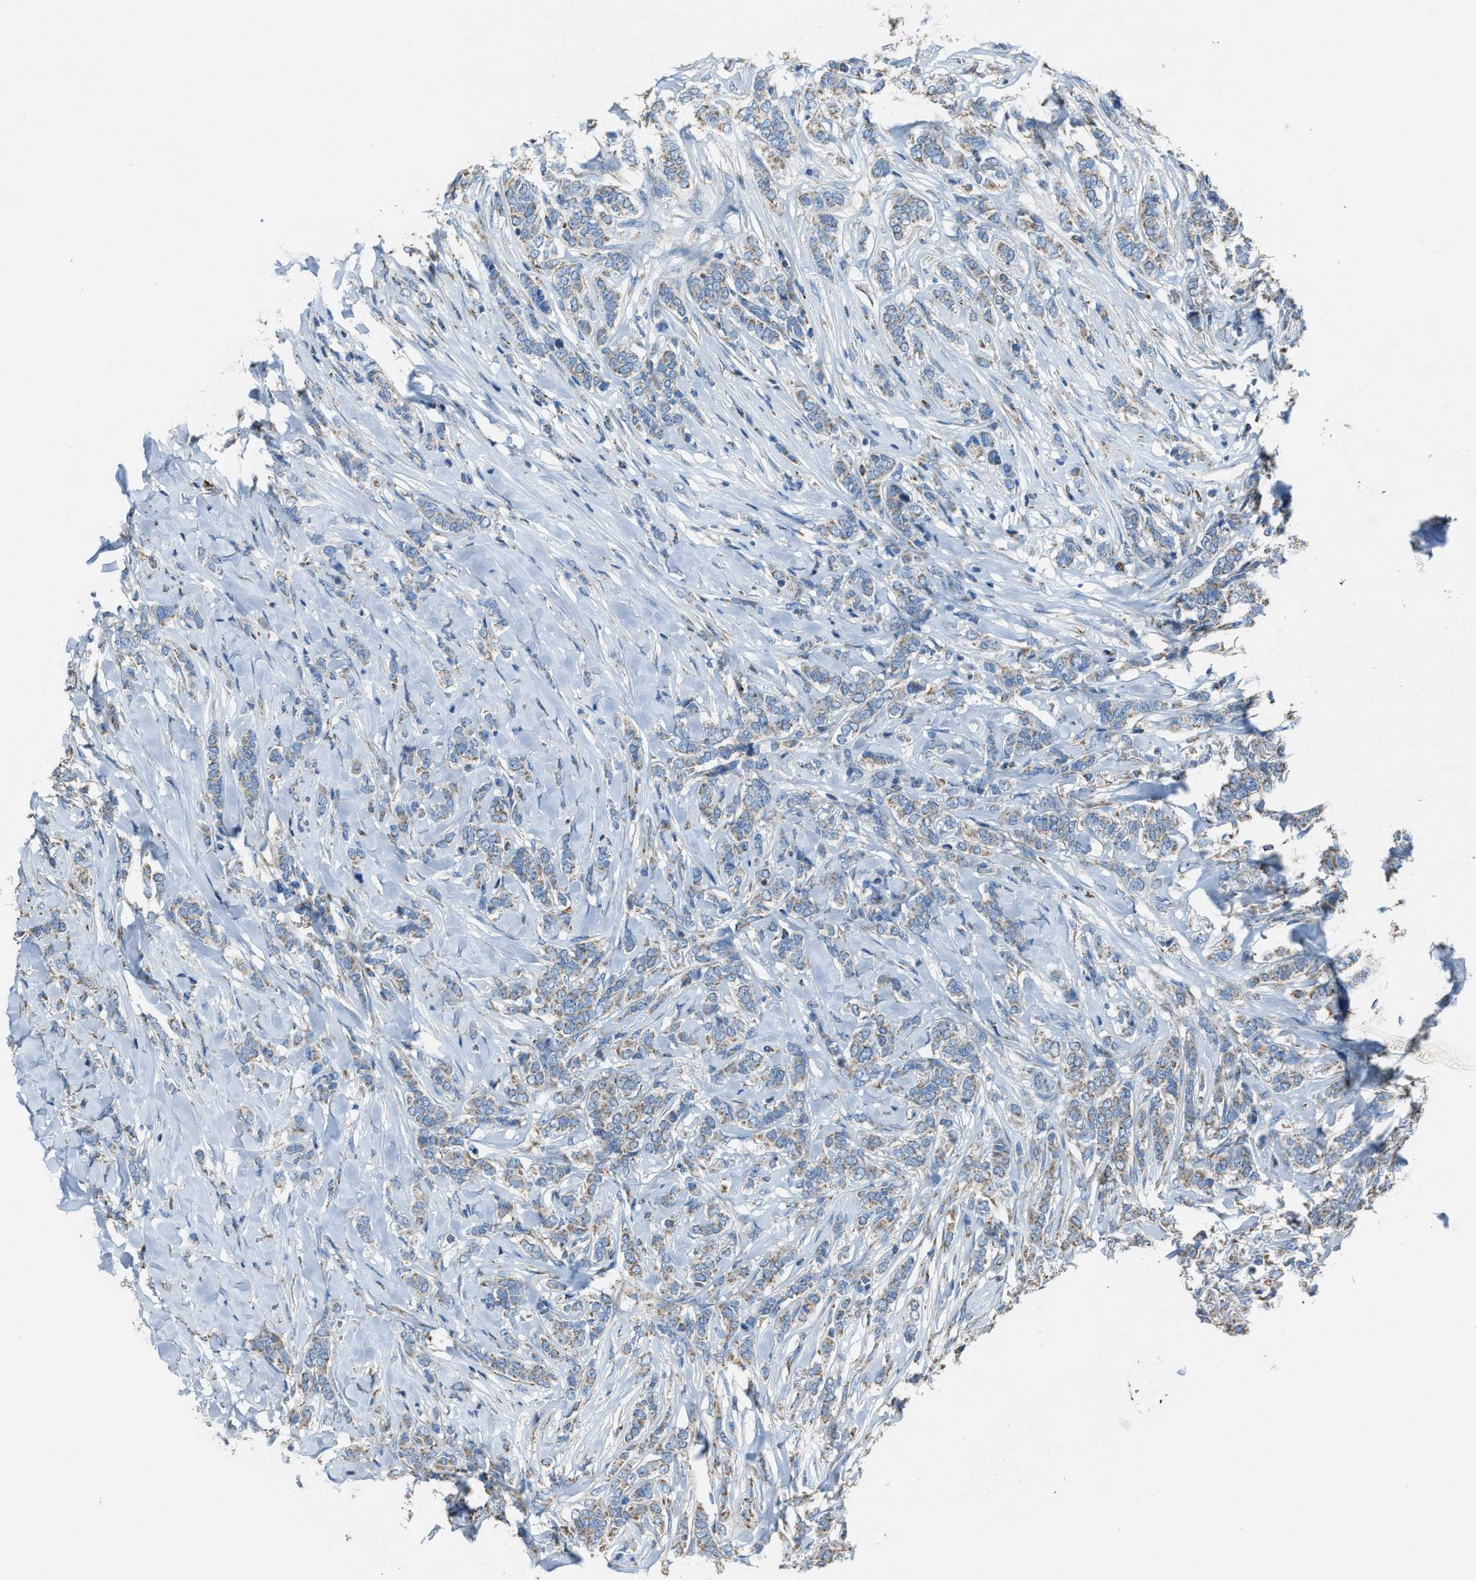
{"staining": {"intensity": "weak", "quantity": ">75%", "location": "cytoplasmic/membranous"}, "tissue": "breast cancer", "cell_type": "Tumor cells", "image_type": "cancer", "snomed": [{"axis": "morphology", "description": "Lobular carcinoma"}, {"axis": "topography", "description": "Skin"}, {"axis": "topography", "description": "Breast"}], "caption": "A photomicrograph of breast cancer stained for a protein exhibits weak cytoplasmic/membranous brown staining in tumor cells. The protein is shown in brown color, while the nuclei are stained blue.", "gene": "SLC25A11", "patient": {"sex": "female", "age": 46}}